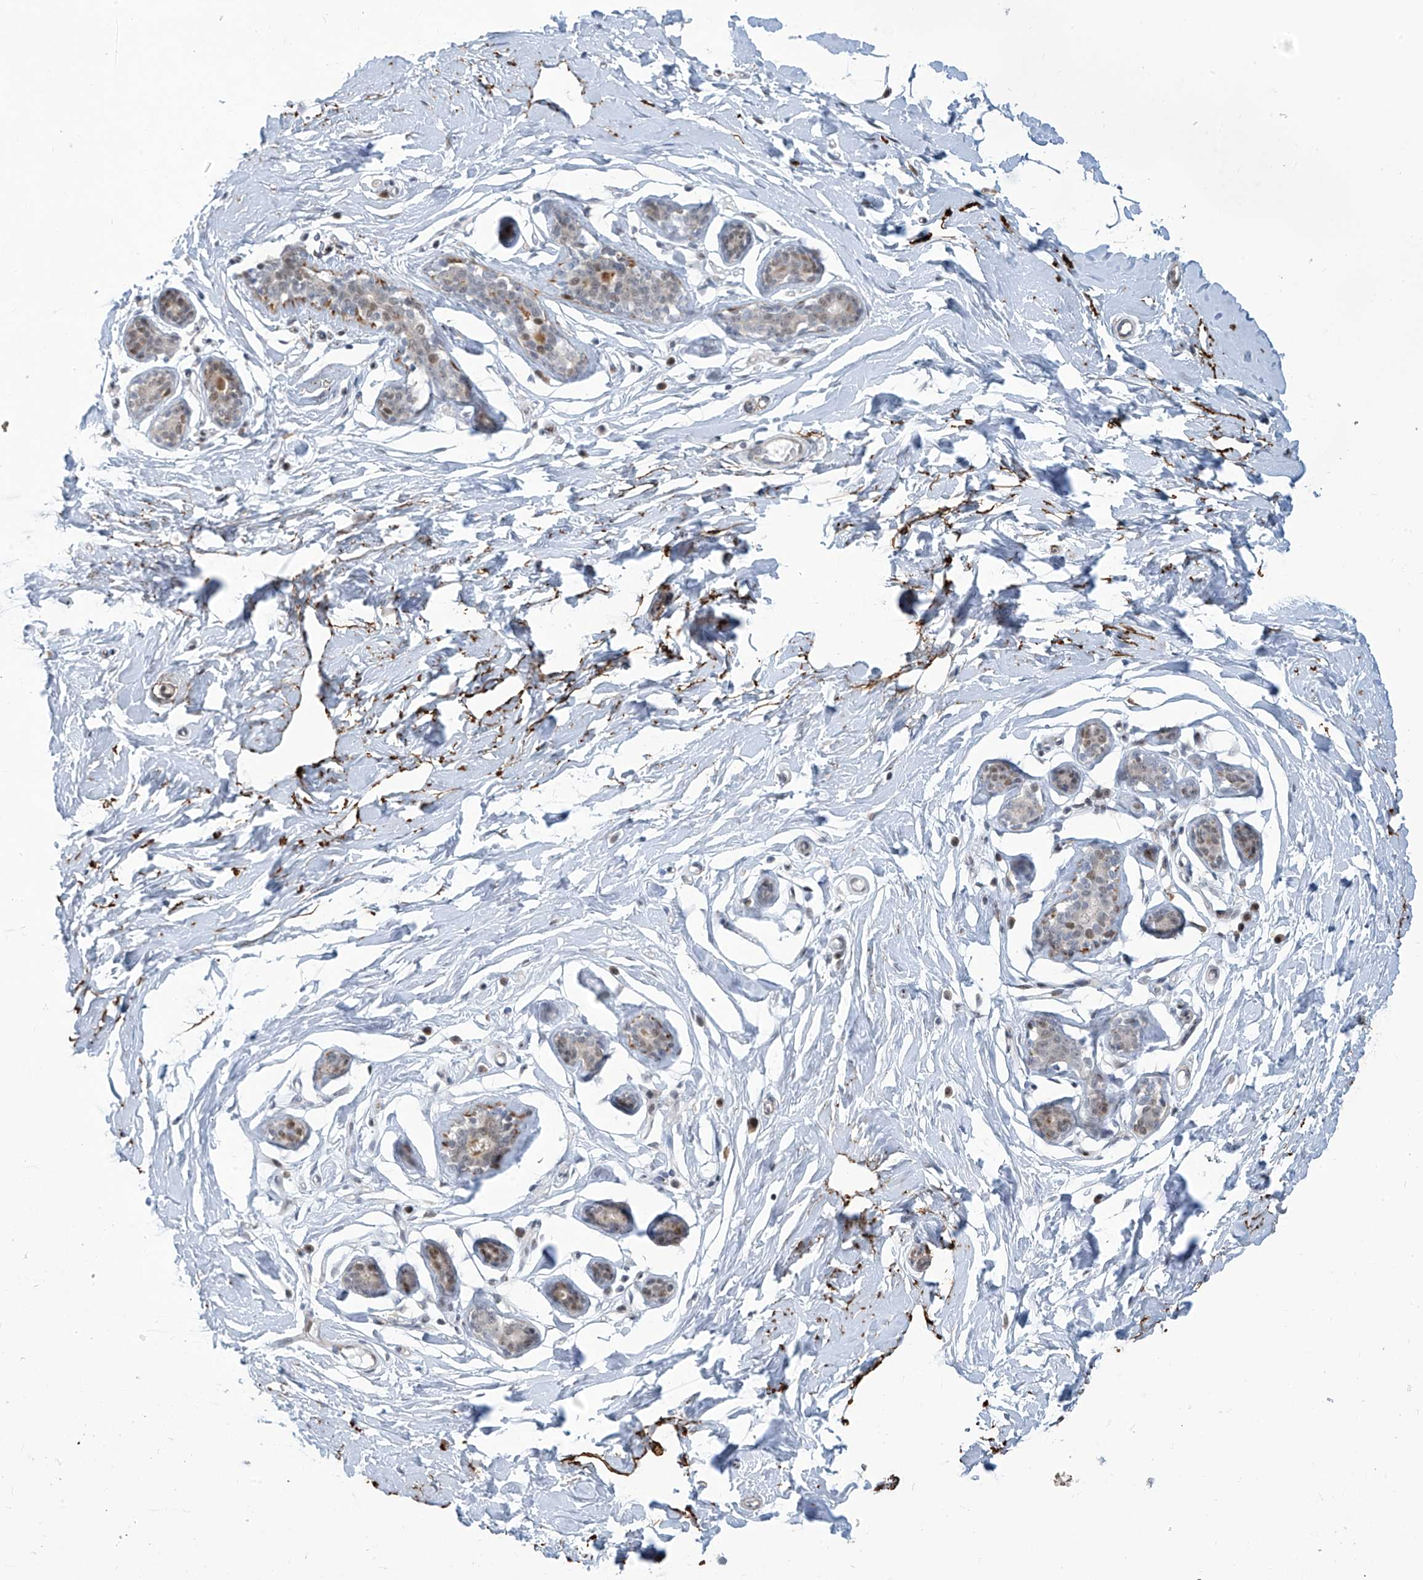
{"staining": {"intensity": "negative", "quantity": "none", "location": "none"}, "tissue": "adipose tissue", "cell_type": "Adipocytes", "image_type": "normal", "snomed": [{"axis": "morphology", "description": "Normal tissue, NOS"}, {"axis": "topography", "description": "Breast"}], "caption": "Immunohistochemistry (IHC) image of normal adipose tissue: human adipose tissue stained with DAB exhibits no significant protein staining in adipocytes.", "gene": "LIN9", "patient": {"sex": "female", "age": 23}}